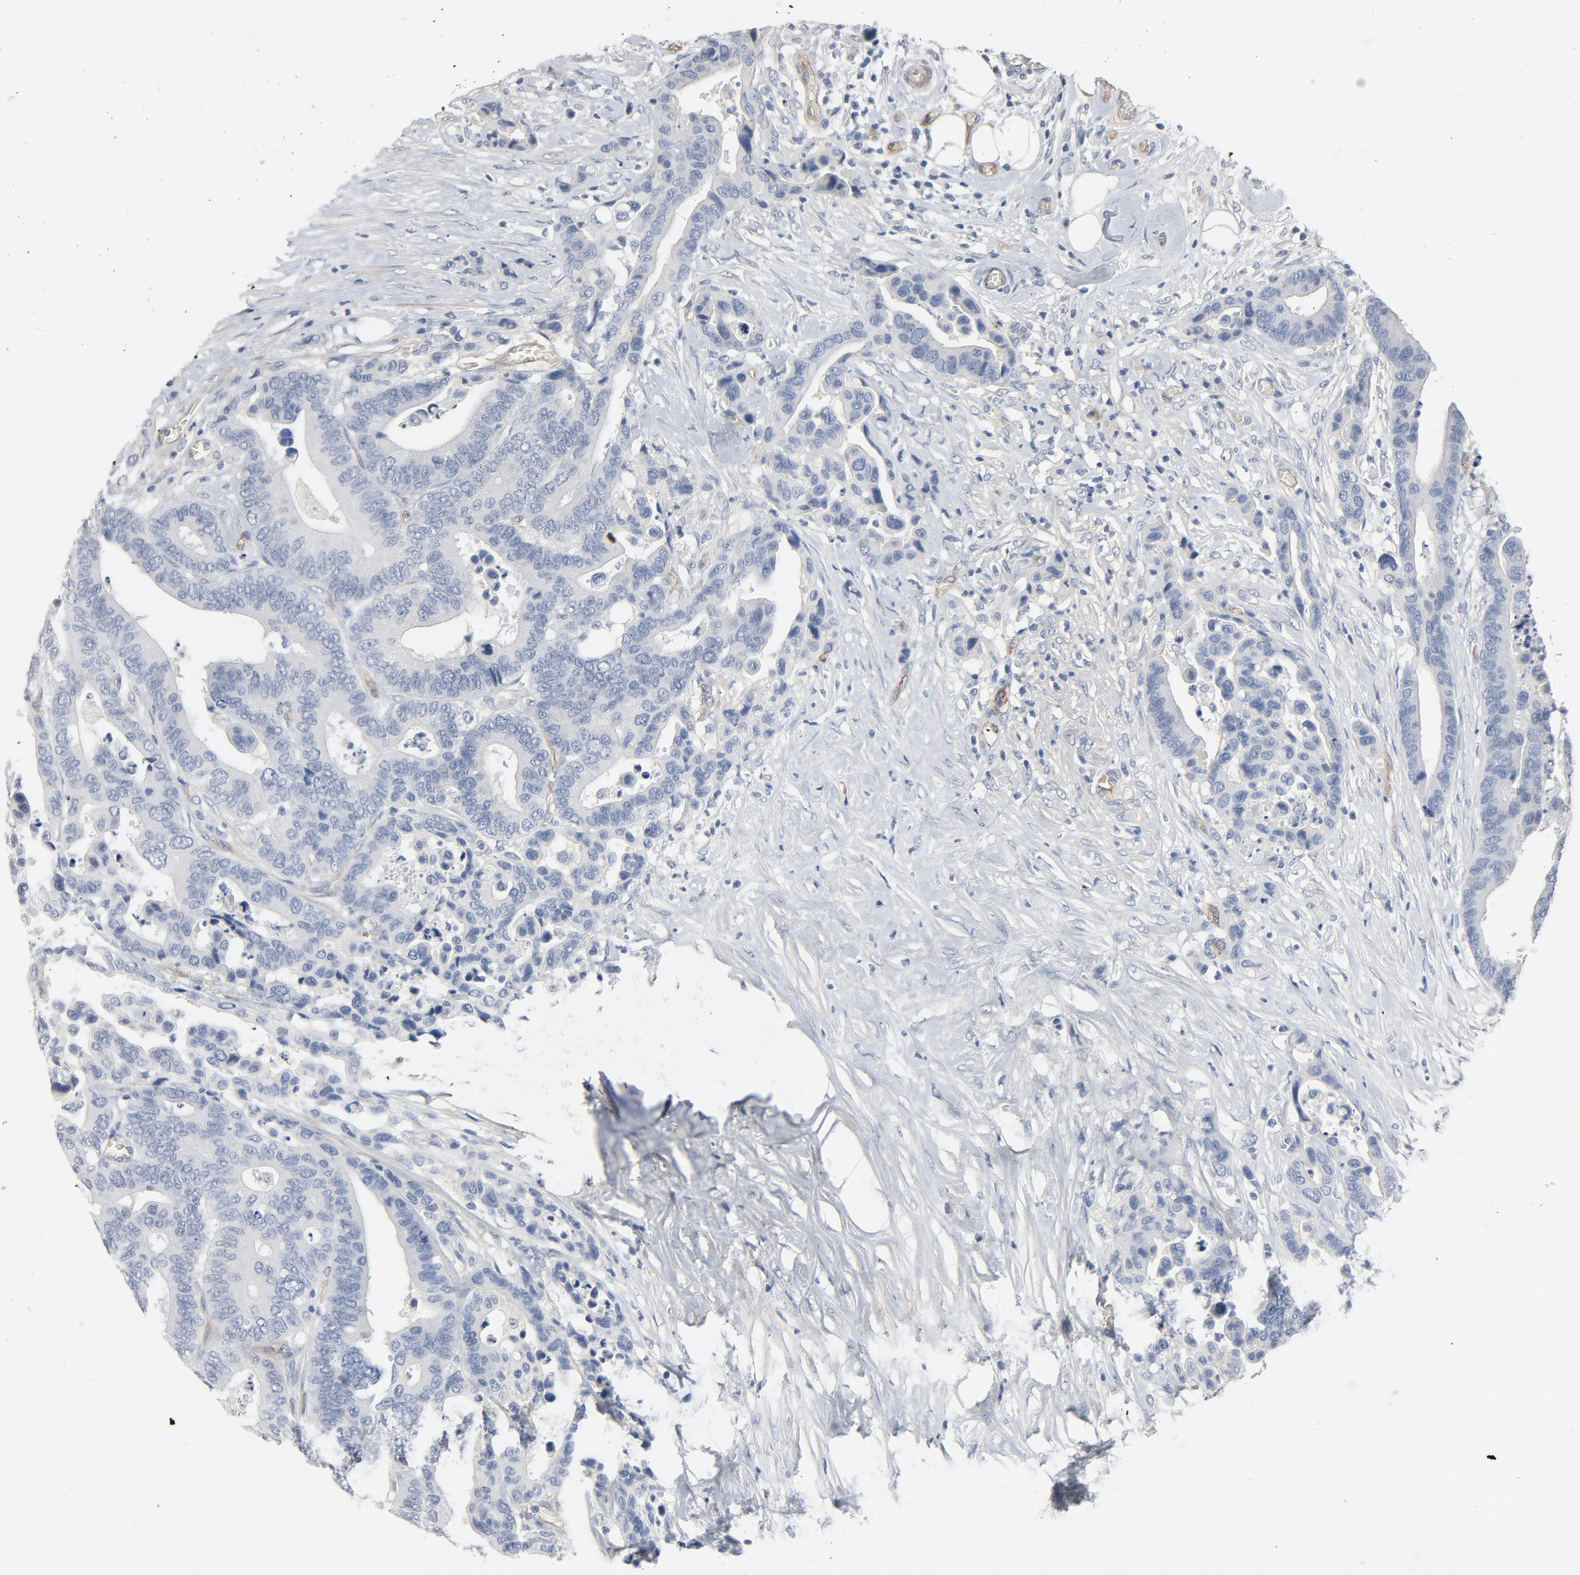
{"staining": {"intensity": "negative", "quantity": "none", "location": "none"}, "tissue": "colorectal cancer", "cell_type": "Tumor cells", "image_type": "cancer", "snomed": [{"axis": "morphology", "description": "Adenocarcinoma, NOS"}, {"axis": "topography", "description": "Colon"}], "caption": "High power microscopy photomicrograph of an immunohistochemistry photomicrograph of colorectal cancer (adenocarcinoma), revealing no significant expression in tumor cells. (DAB (3,3'-diaminobenzidine) immunohistochemistry with hematoxylin counter stain).", "gene": "KDR", "patient": {"sex": "male", "age": 82}}